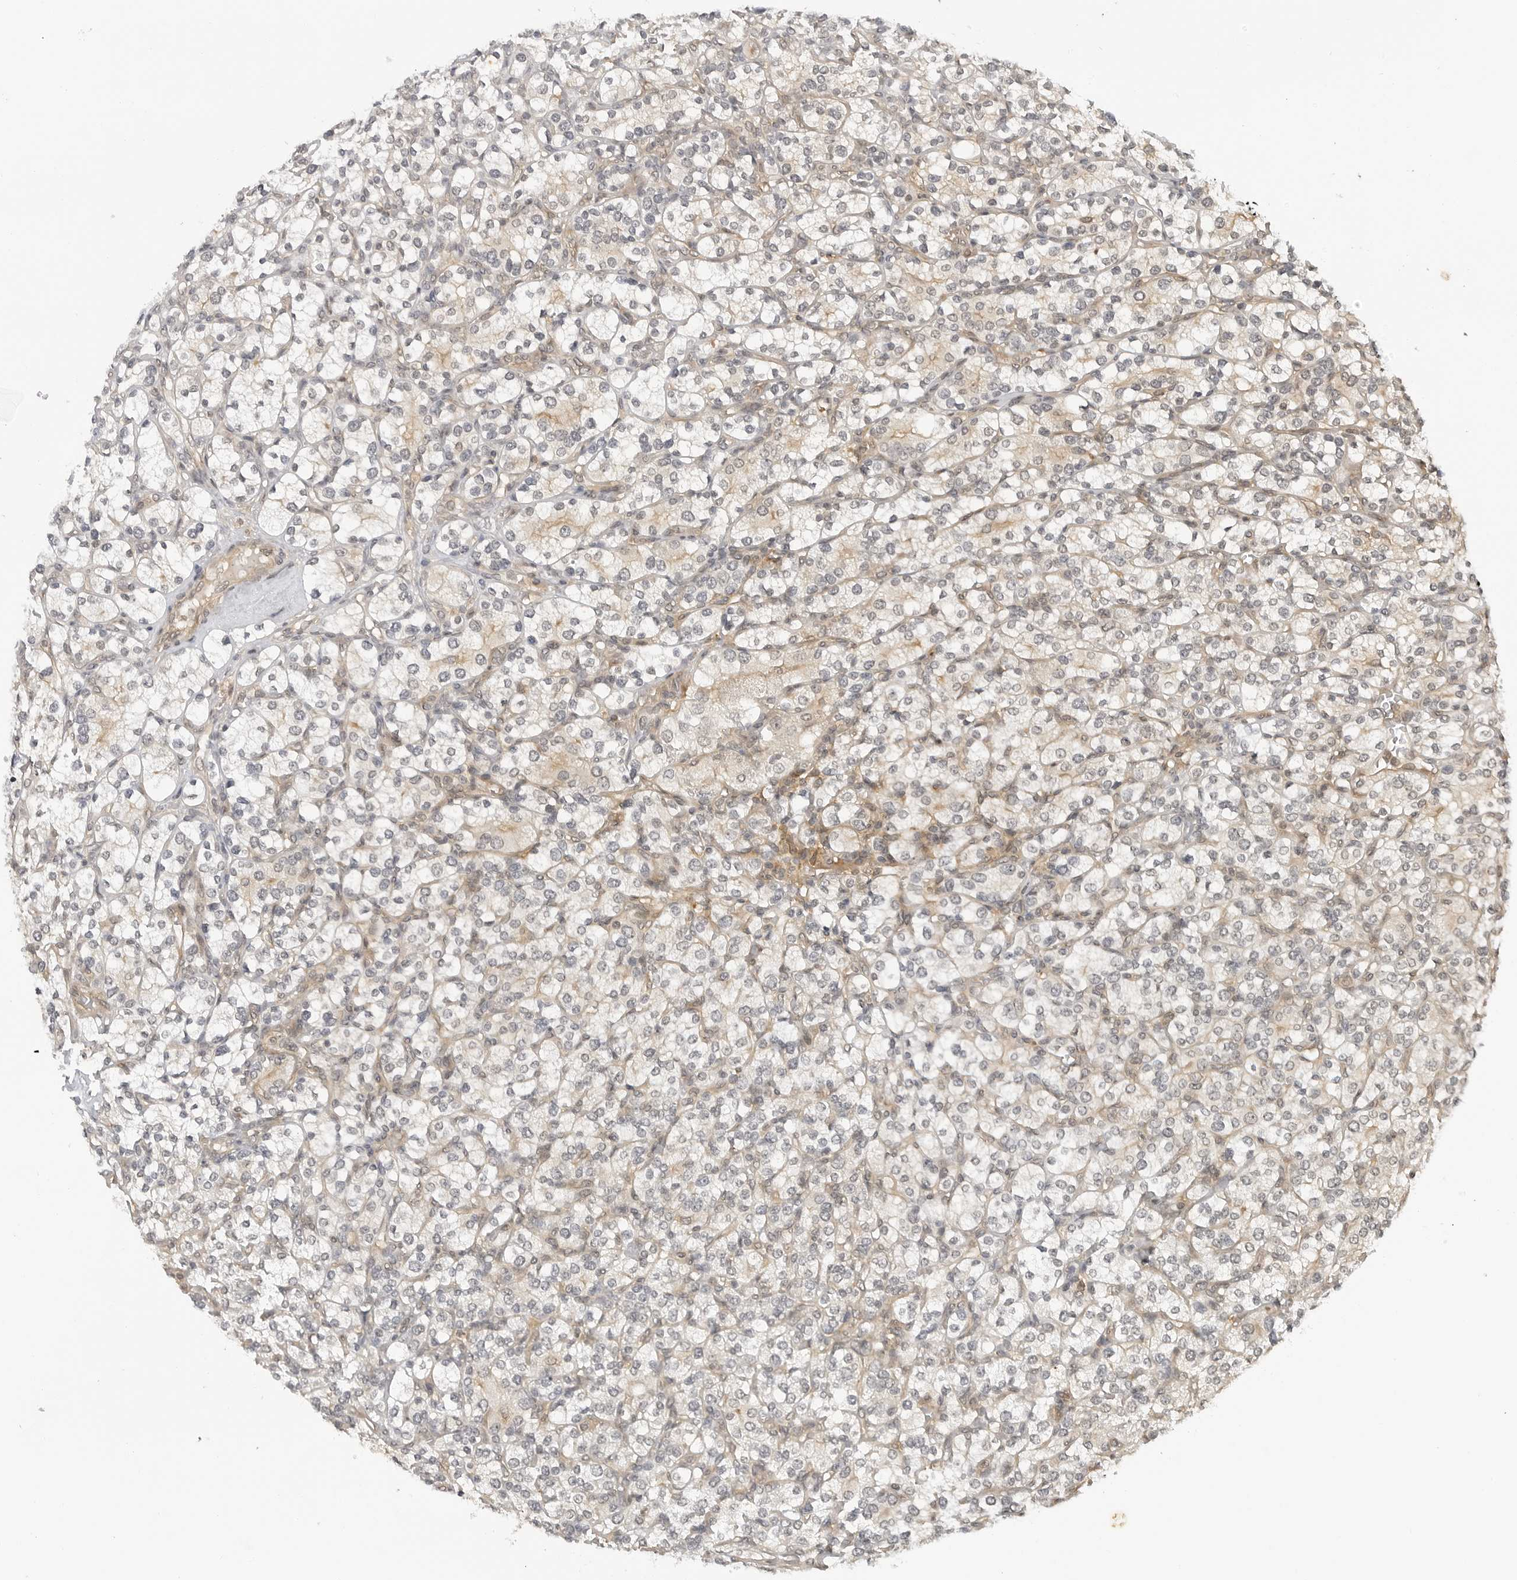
{"staining": {"intensity": "weak", "quantity": "25%-75%", "location": "cytoplasmic/membranous"}, "tissue": "renal cancer", "cell_type": "Tumor cells", "image_type": "cancer", "snomed": [{"axis": "morphology", "description": "Adenocarcinoma, NOS"}, {"axis": "topography", "description": "Kidney"}], "caption": "The histopathology image reveals staining of renal cancer, revealing weak cytoplasmic/membranous protein positivity (brown color) within tumor cells. Immunohistochemistry stains the protein in brown and the nuclei are stained blue.", "gene": "MAP2K5", "patient": {"sex": "male", "age": 77}}